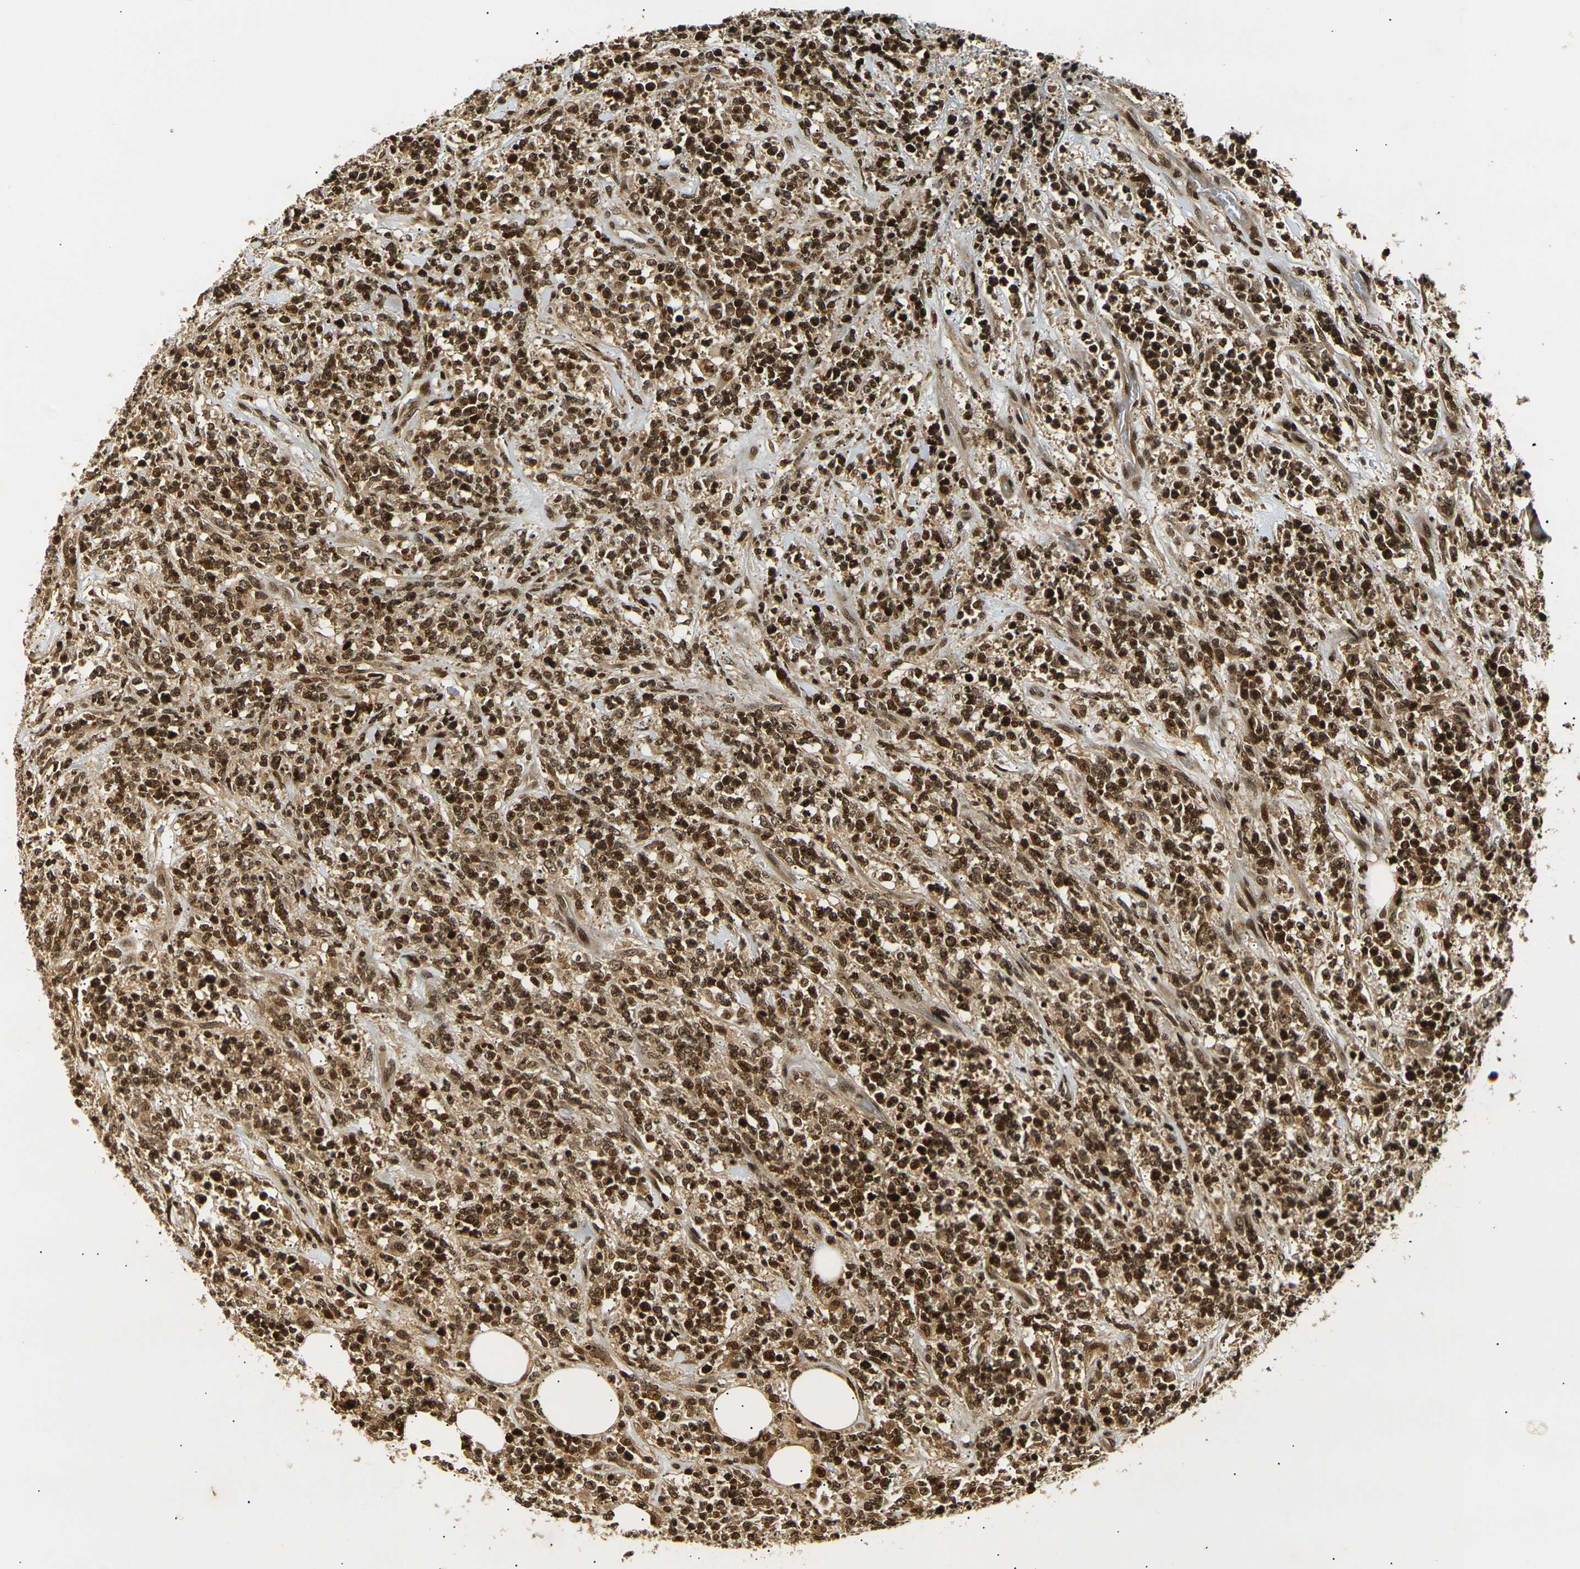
{"staining": {"intensity": "strong", "quantity": ">75%", "location": "cytoplasmic/membranous,nuclear"}, "tissue": "lymphoma", "cell_type": "Tumor cells", "image_type": "cancer", "snomed": [{"axis": "morphology", "description": "Malignant lymphoma, non-Hodgkin's type, High grade"}, {"axis": "topography", "description": "Soft tissue"}], "caption": "The micrograph demonstrates a brown stain indicating the presence of a protein in the cytoplasmic/membranous and nuclear of tumor cells in lymphoma. (IHC, brightfield microscopy, high magnification).", "gene": "ACTL6A", "patient": {"sex": "male", "age": 18}}